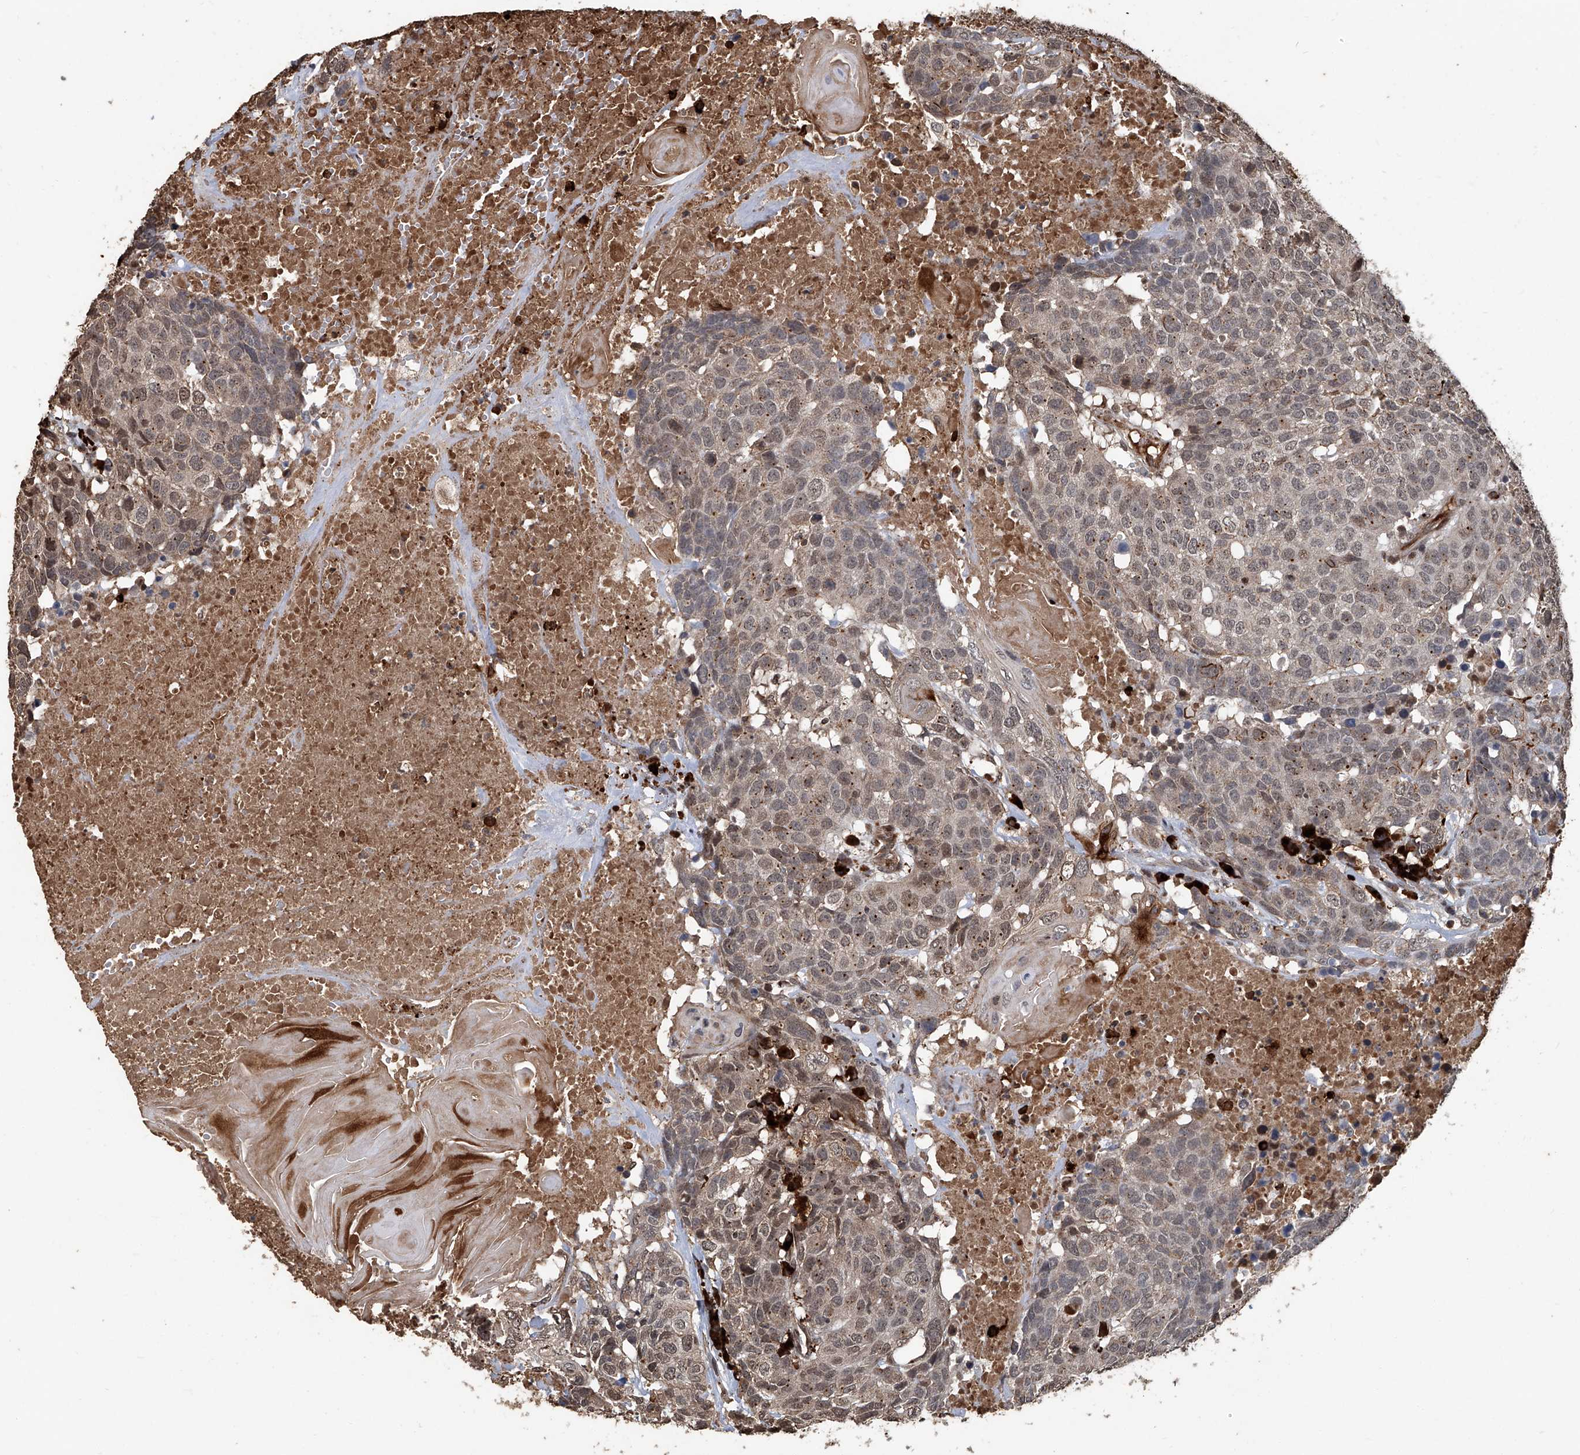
{"staining": {"intensity": "moderate", "quantity": ">75%", "location": "cytoplasmic/membranous,nuclear"}, "tissue": "head and neck cancer", "cell_type": "Tumor cells", "image_type": "cancer", "snomed": [{"axis": "morphology", "description": "Squamous cell carcinoma, NOS"}, {"axis": "topography", "description": "Head-Neck"}], "caption": "Immunohistochemical staining of human head and neck cancer exhibits medium levels of moderate cytoplasmic/membranous and nuclear expression in about >75% of tumor cells.", "gene": "GPR132", "patient": {"sex": "male", "age": 66}}